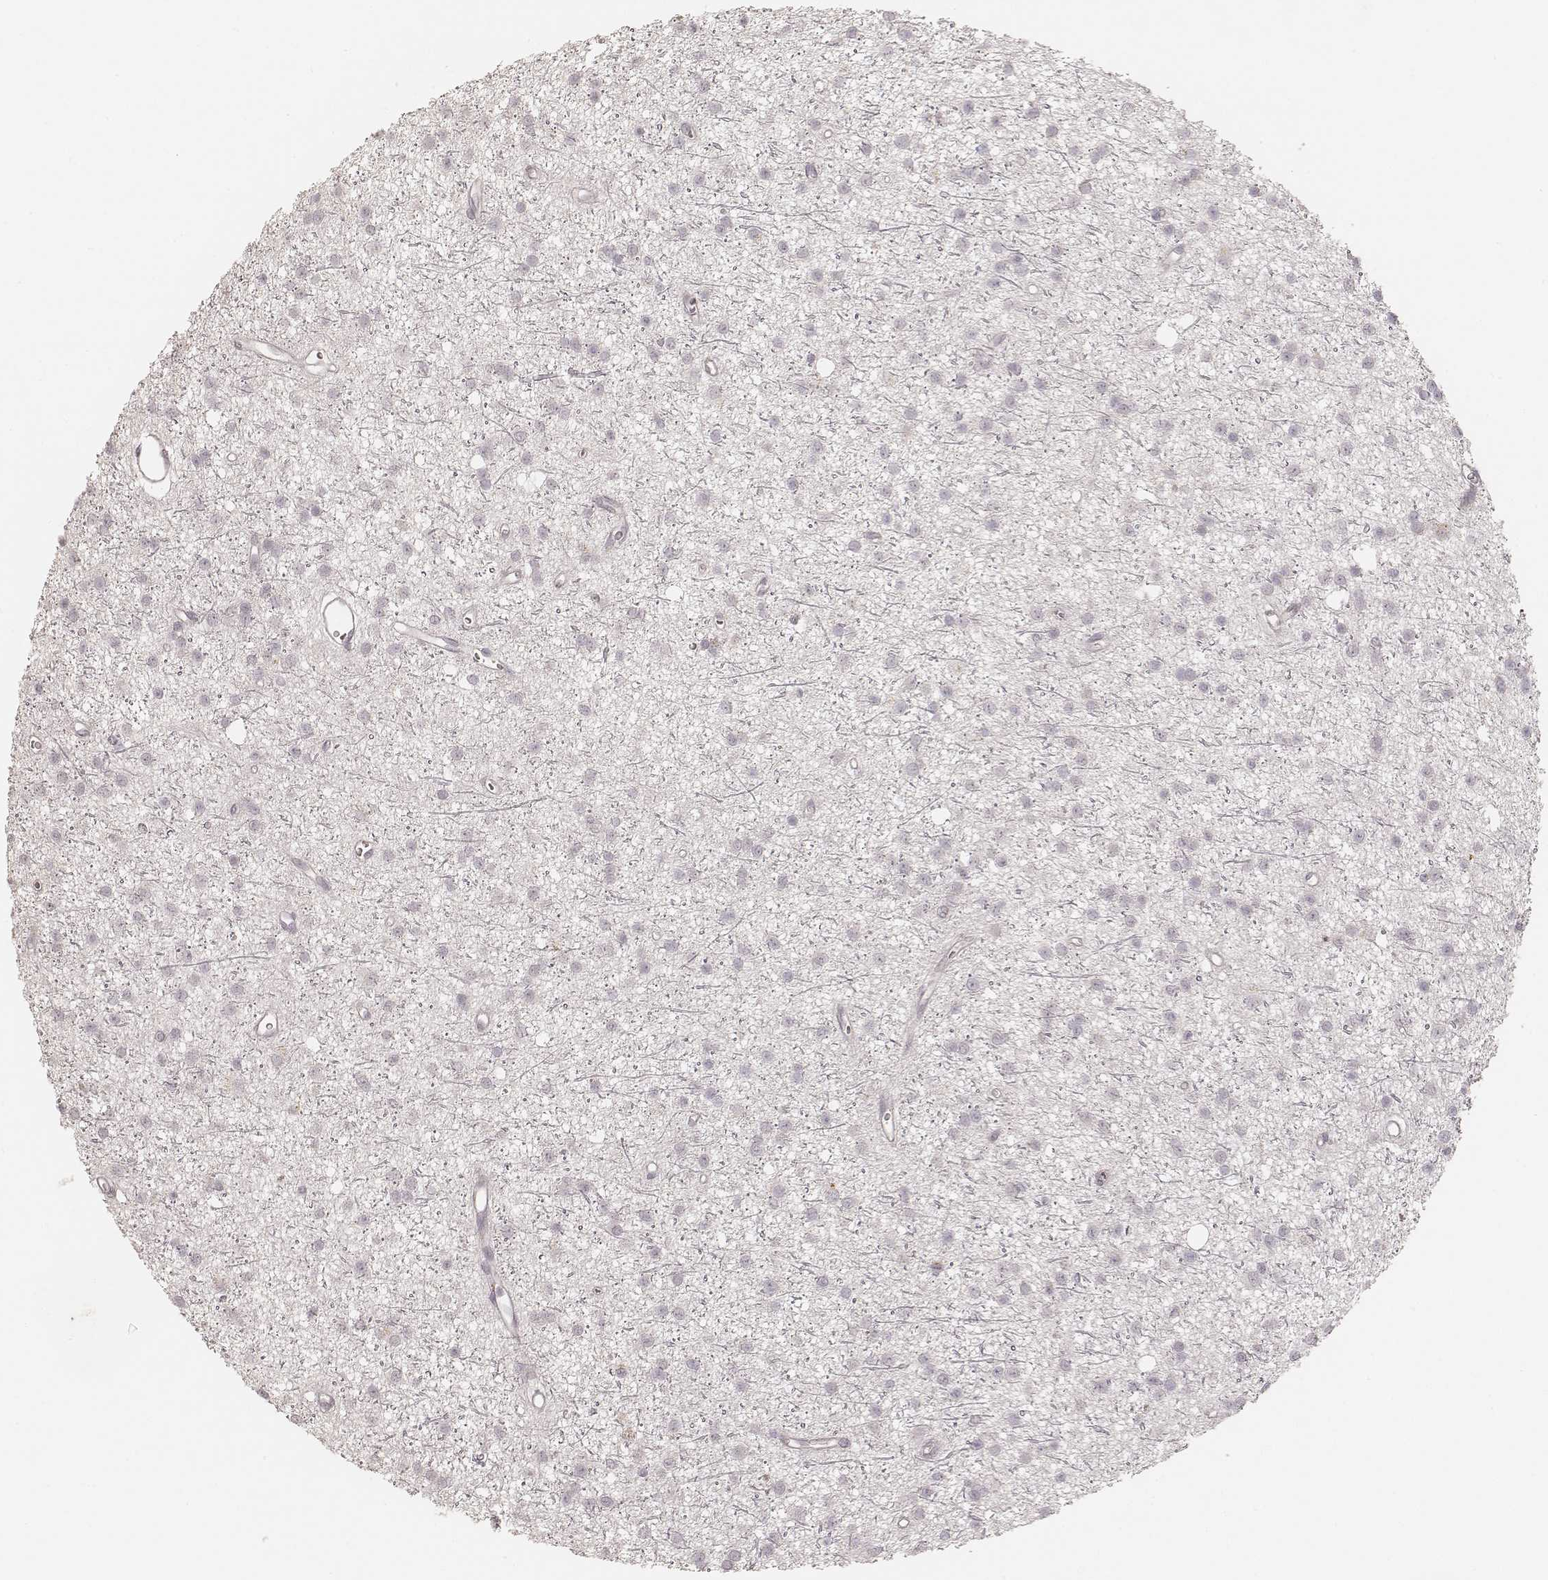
{"staining": {"intensity": "weak", "quantity": "<25%", "location": "cytoplasmic/membranous"}, "tissue": "glioma", "cell_type": "Tumor cells", "image_type": "cancer", "snomed": [{"axis": "morphology", "description": "Glioma, malignant, Low grade"}, {"axis": "topography", "description": "Brain"}], "caption": "Immunohistochemistry (IHC) of human glioma shows no staining in tumor cells. (Immunohistochemistry, brightfield microscopy, high magnification).", "gene": "GORASP2", "patient": {"sex": "male", "age": 27}}